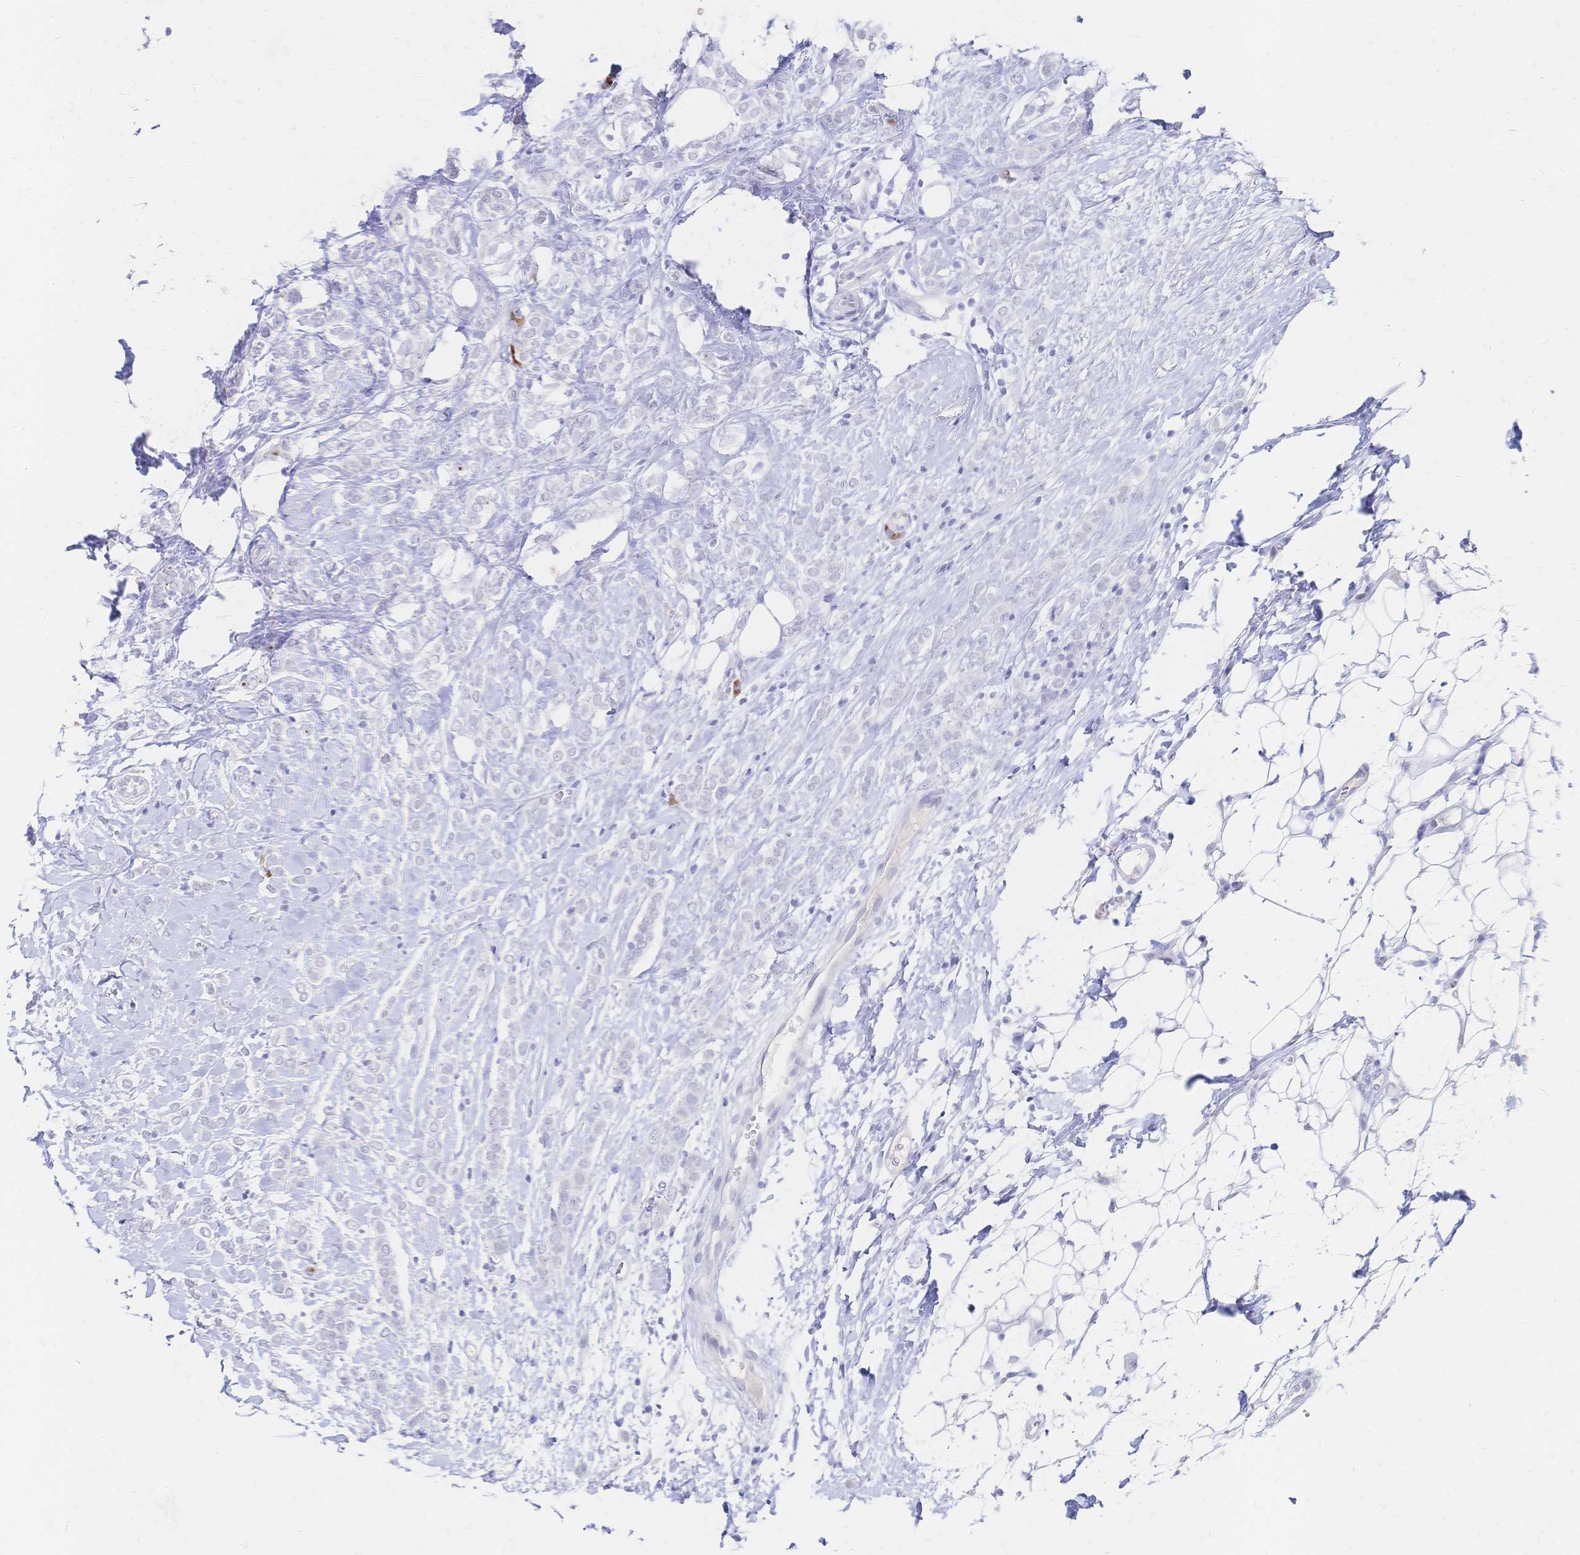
{"staining": {"intensity": "negative", "quantity": "none", "location": "none"}, "tissue": "breast cancer", "cell_type": "Tumor cells", "image_type": "cancer", "snomed": [{"axis": "morphology", "description": "Lobular carcinoma"}, {"axis": "topography", "description": "Breast"}], "caption": "Breast lobular carcinoma stained for a protein using IHC reveals no expression tumor cells.", "gene": "PSORS1C2", "patient": {"sex": "female", "age": 49}}